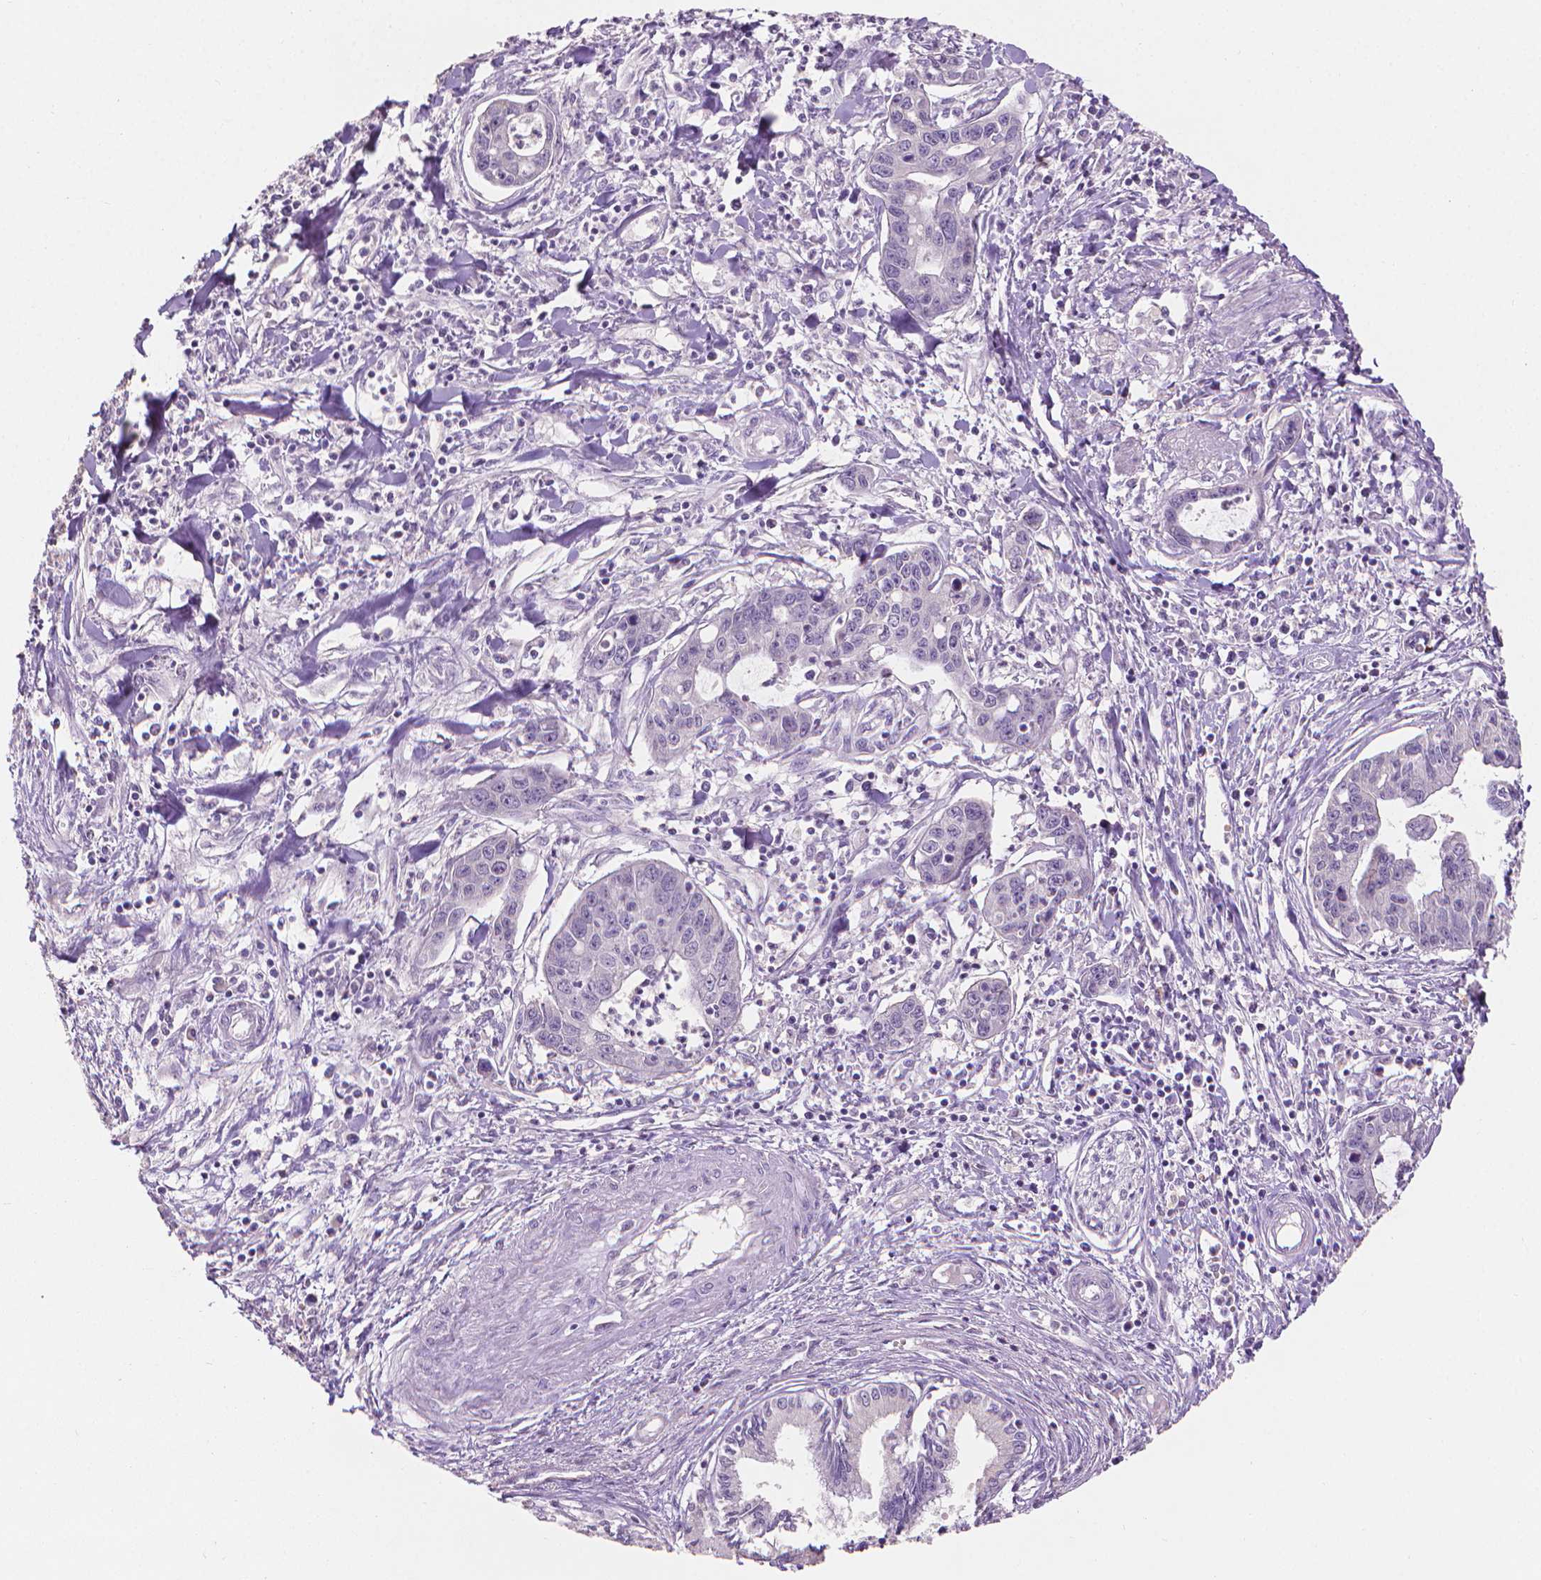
{"staining": {"intensity": "negative", "quantity": "none", "location": "none"}, "tissue": "liver cancer", "cell_type": "Tumor cells", "image_type": "cancer", "snomed": [{"axis": "morphology", "description": "Cholangiocarcinoma"}, {"axis": "topography", "description": "Liver"}], "caption": "Immunohistochemistry (IHC) of human liver cancer shows no positivity in tumor cells. (DAB immunohistochemistry visualized using brightfield microscopy, high magnification).", "gene": "FASN", "patient": {"sex": "male", "age": 58}}